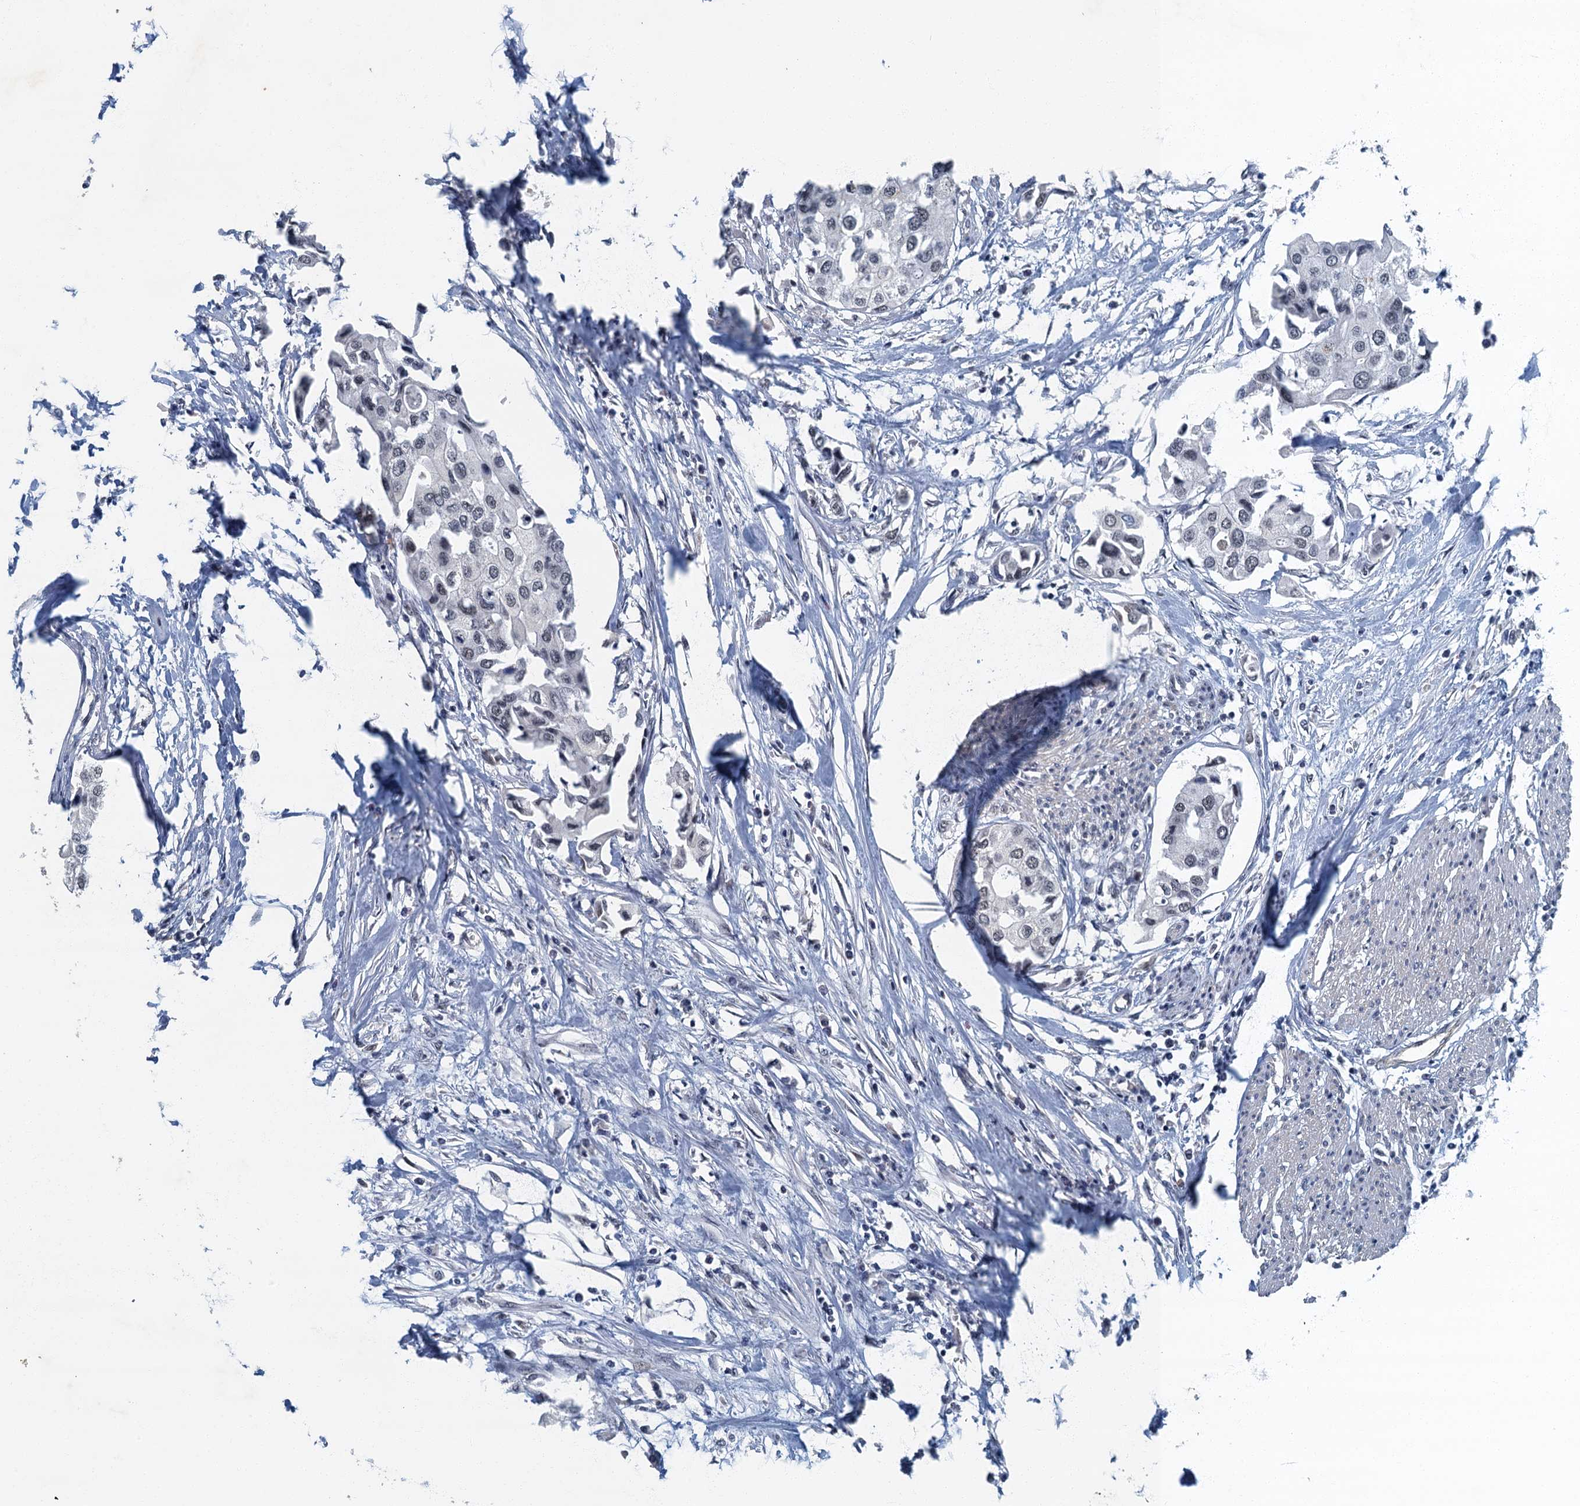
{"staining": {"intensity": "weak", "quantity": "<25%", "location": "nuclear"}, "tissue": "urothelial cancer", "cell_type": "Tumor cells", "image_type": "cancer", "snomed": [{"axis": "morphology", "description": "Urothelial carcinoma, High grade"}, {"axis": "topography", "description": "Urinary bladder"}], "caption": "Tumor cells are negative for brown protein staining in urothelial cancer.", "gene": "GADL1", "patient": {"sex": "male", "age": 64}}